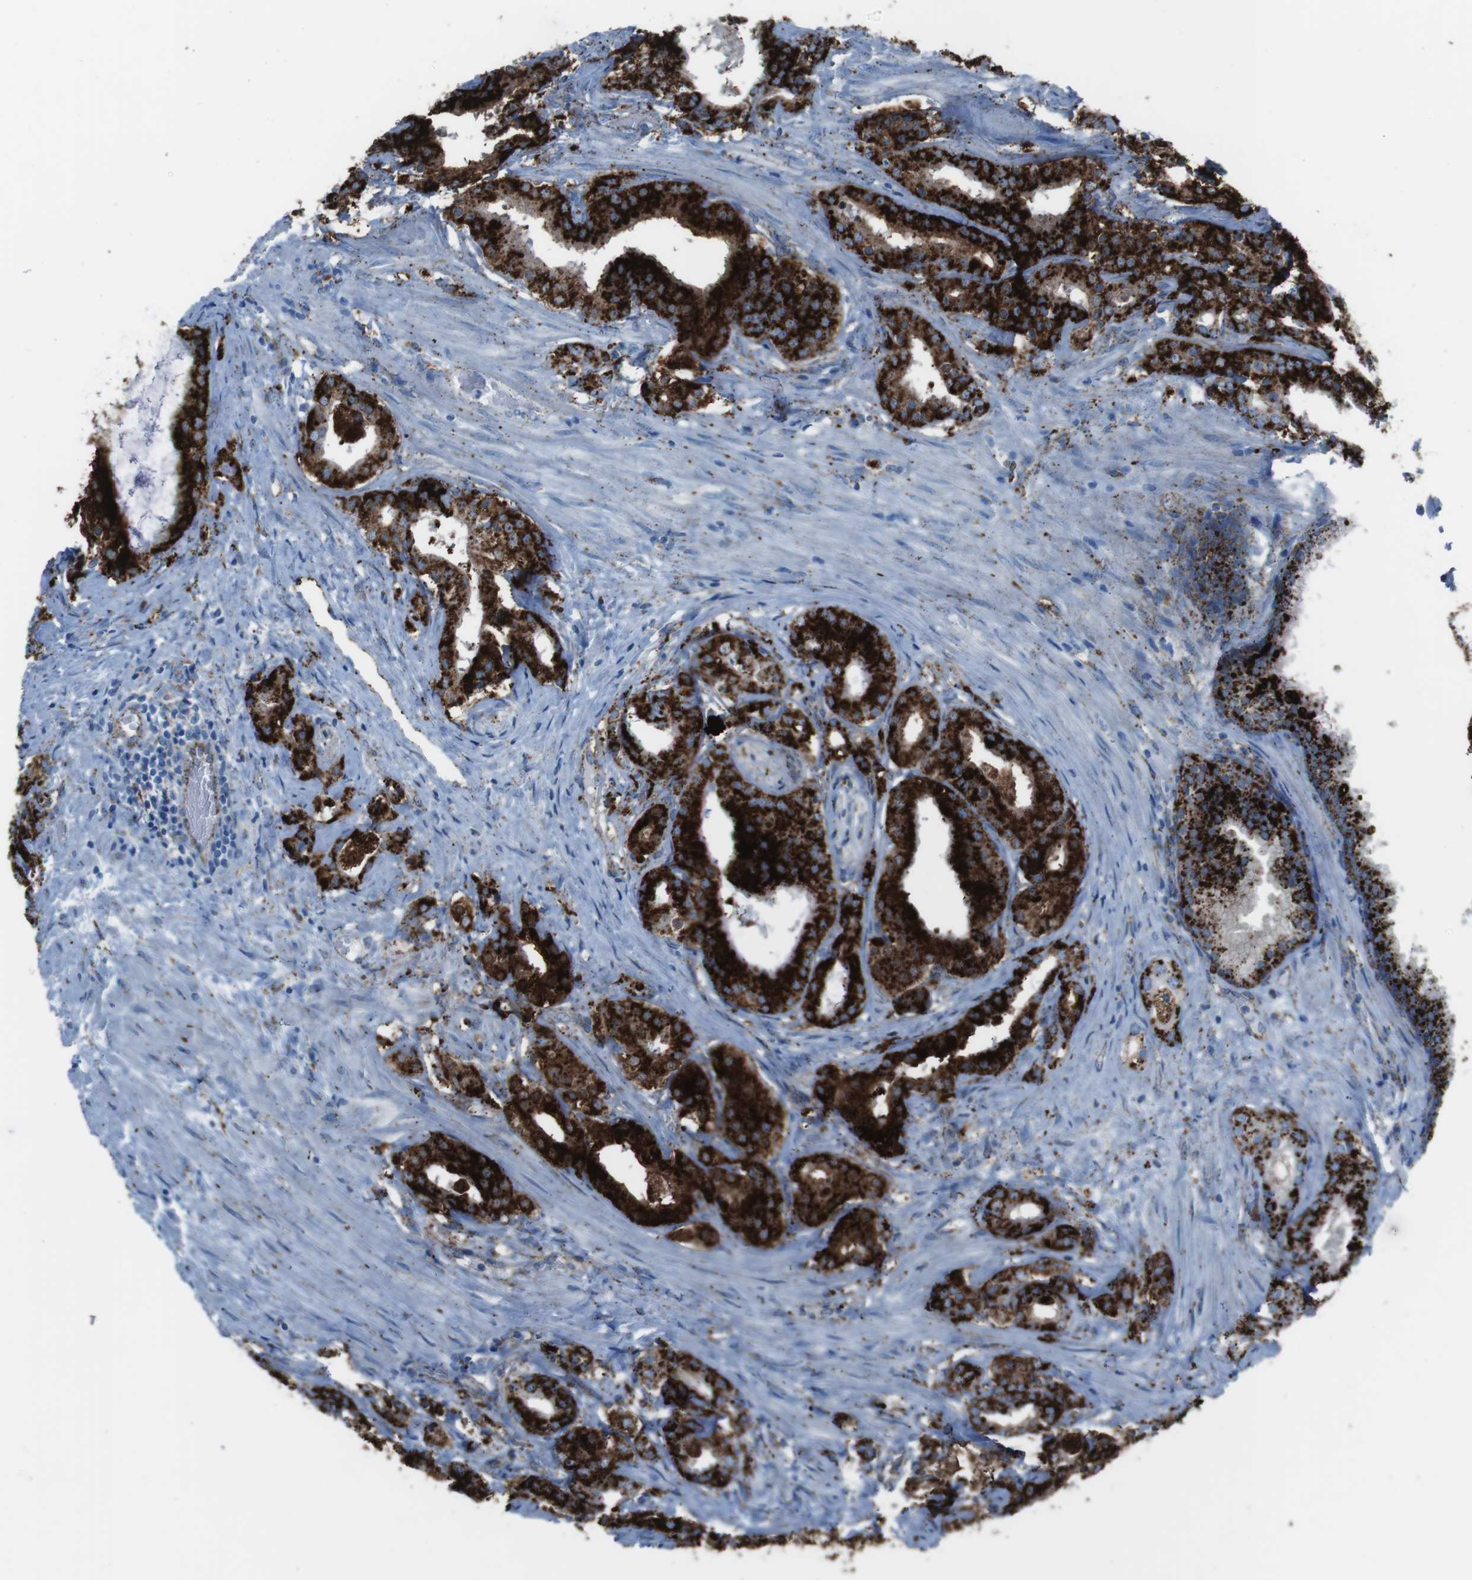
{"staining": {"intensity": "strong", "quantity": ">75%", "location": "cytoplasmic/membranous"}, "tissue": "prostate cancer", "cell_type": "Tumor cells", "image_type": "cancer", "snomed": [{"axis": "morphology", "description": "Adenocarcinoma, Low grade"}, {"axis": "topography", "description": "Prostate"}], "caption": "The photomicrograph displays immunohistochemical staining of prostate cancer (low-grade adenocarcinoma). There is strong cytoplasmic/membranous expression is appreciated in about >75% of tumor cells. The staining was performed using DAB (3,3'-diaminobenzidine) to visualize the protein expression in brown, while the nuclei were stained in blue with hematoxylin (Magnification: 20x).", "gene": "SCARB2", "patient": {"sex": "male", "age": 59}}